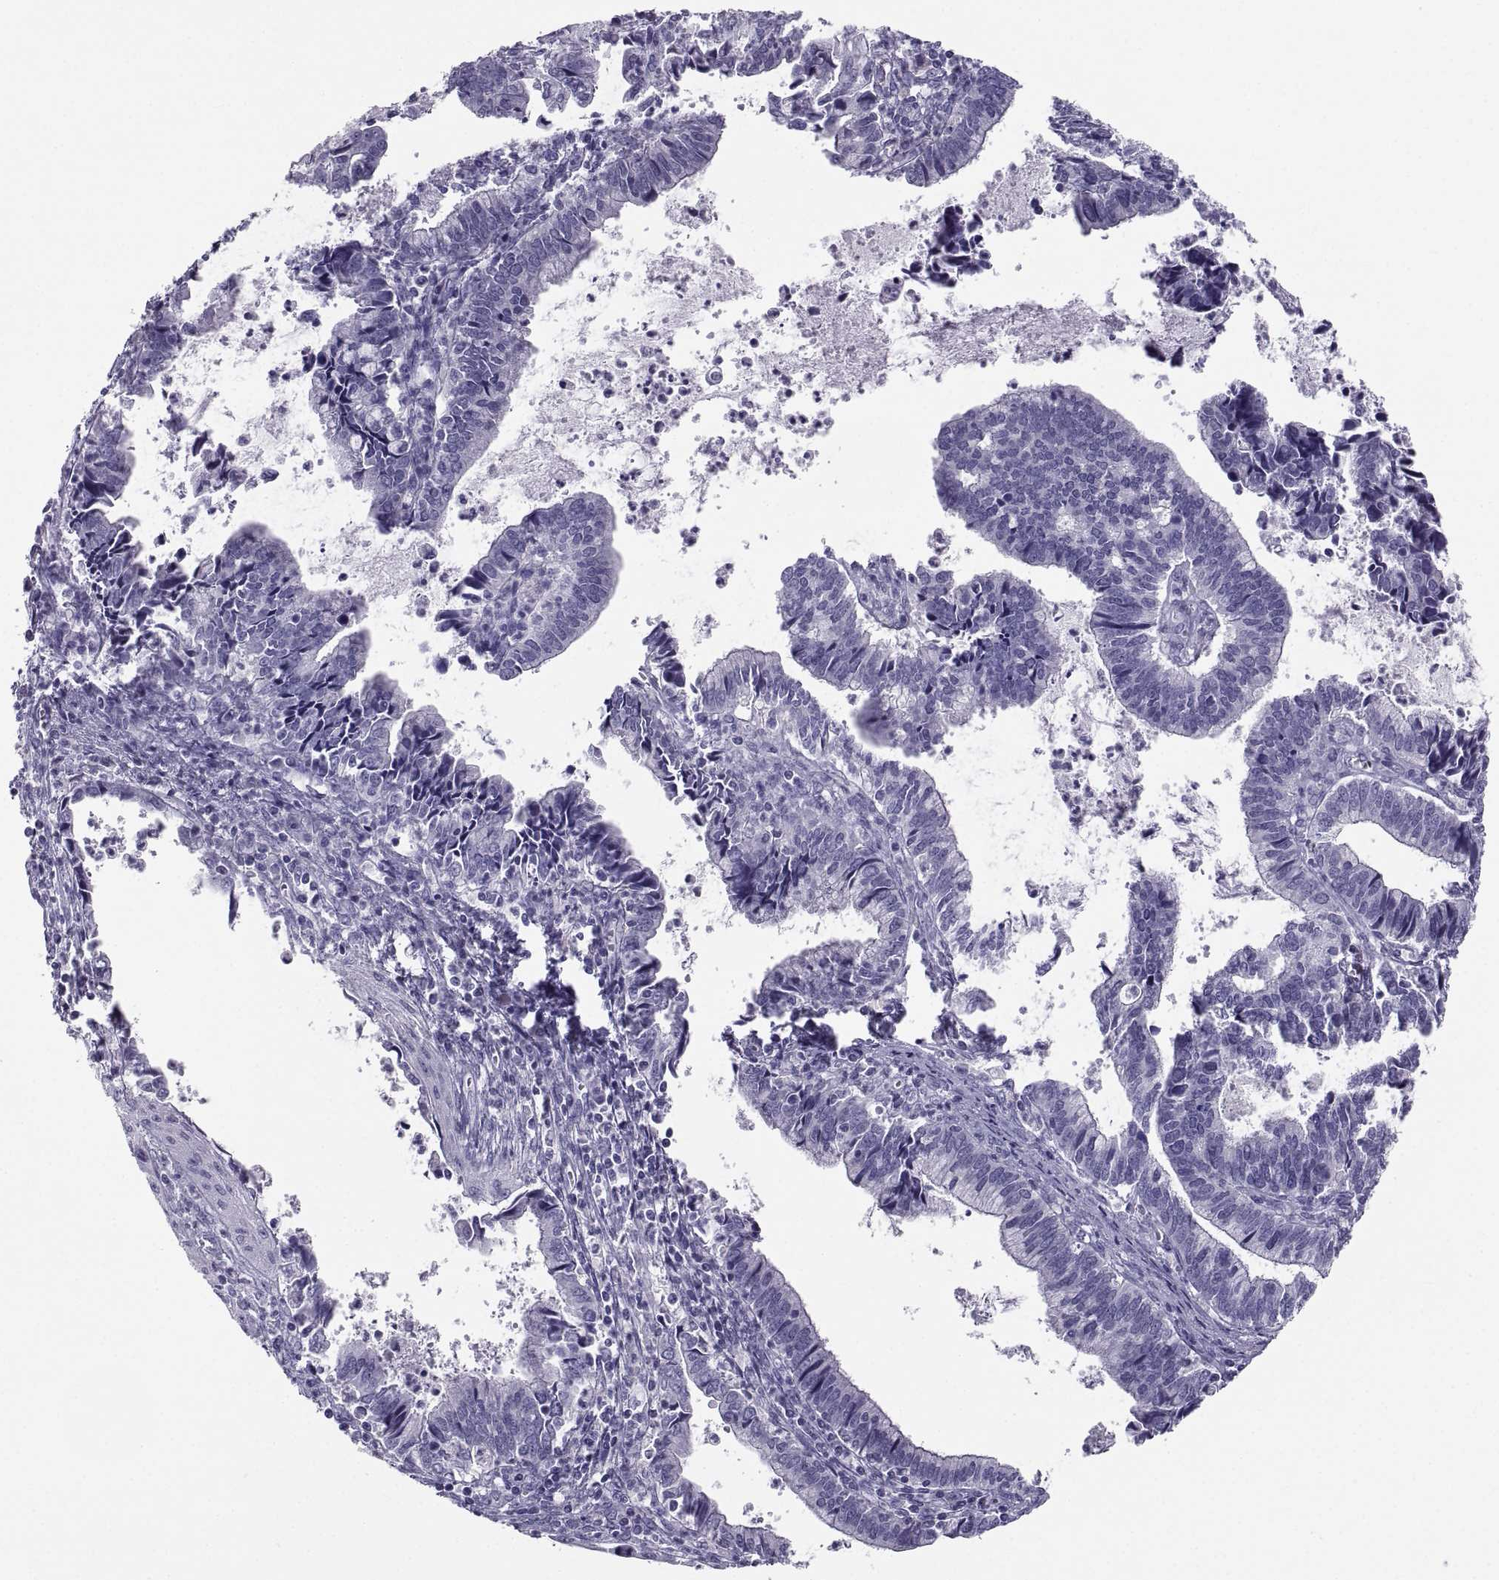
{"staining": {"intensity": "negative", "quantity": "none", "location": "none"}, "tissue": "cervical cancer", "cell_type": "Tumor cells", "image_type": "cancer", "snomed": [{"axis": "morphology", "description": "Adenocarcinoma, NOS"}, {"axis": "topography", "description": "Cervix"}], "caption": "Immunohistochemical staining of cervical cancer (adenocarcinoma) reveals no significant staining in tumor cells.", "gene": "PCSK1N", "patient": {"sex": "female", "age": 42}}